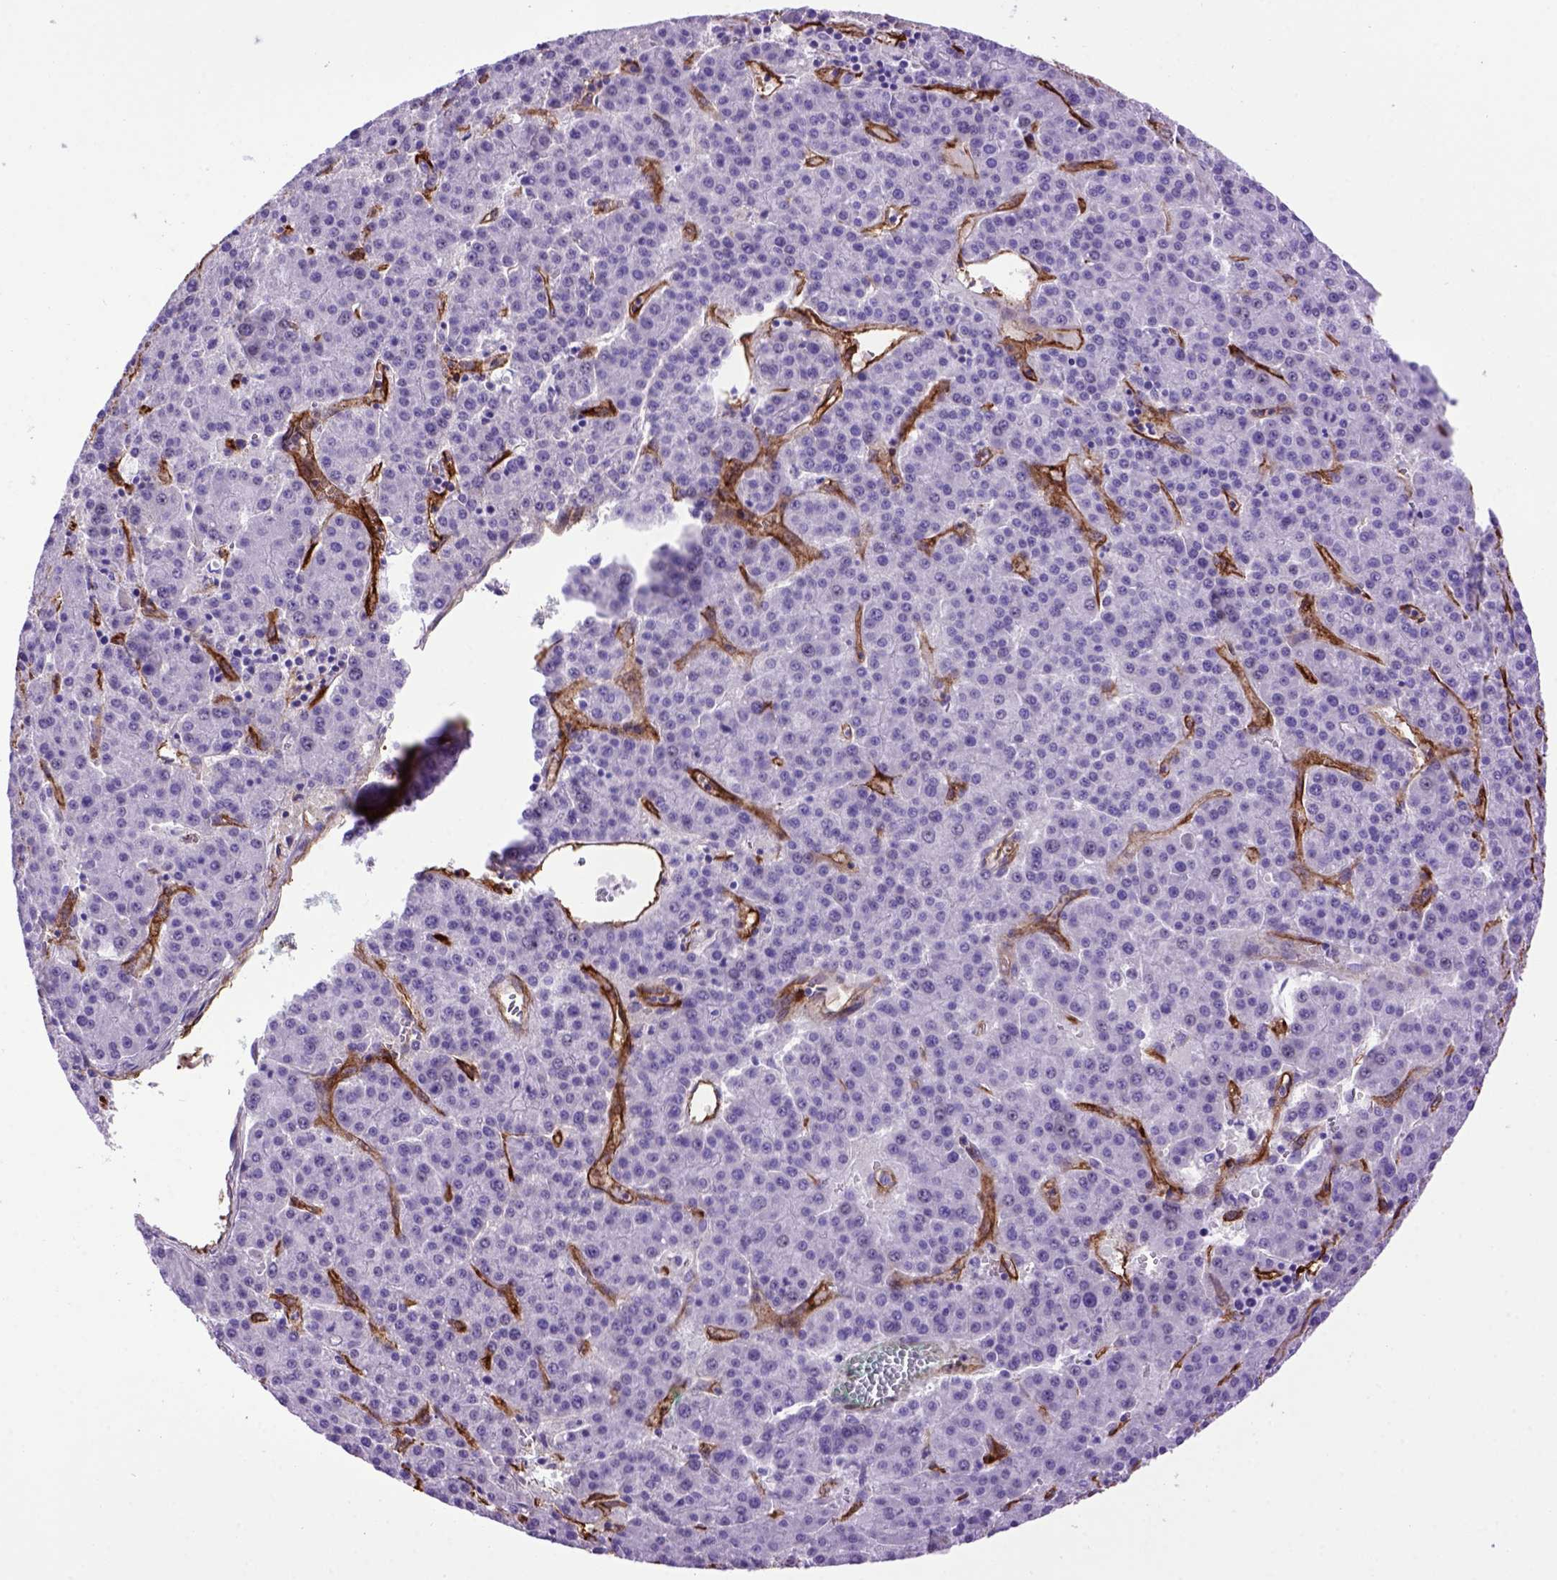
{"staining": {"intensity": "negative", "quantity": "none", "location": "none"}, "tissue": "liver cancer", "cell_type": "Tumor cells", "image_type": "cancer", "snomed": [{"axis": "morphology", "description": "Carcinoma, Hepatocellular, NOS"}, {"axis": "topography", "description": "Liver"}], "caption": "Hepatocellular carcinoma (liver) was stained to show a protein in brown. There is no significant expression in tumor cells.", "gene": "ENG", "patient": {"sex": "female", "age": 58}}